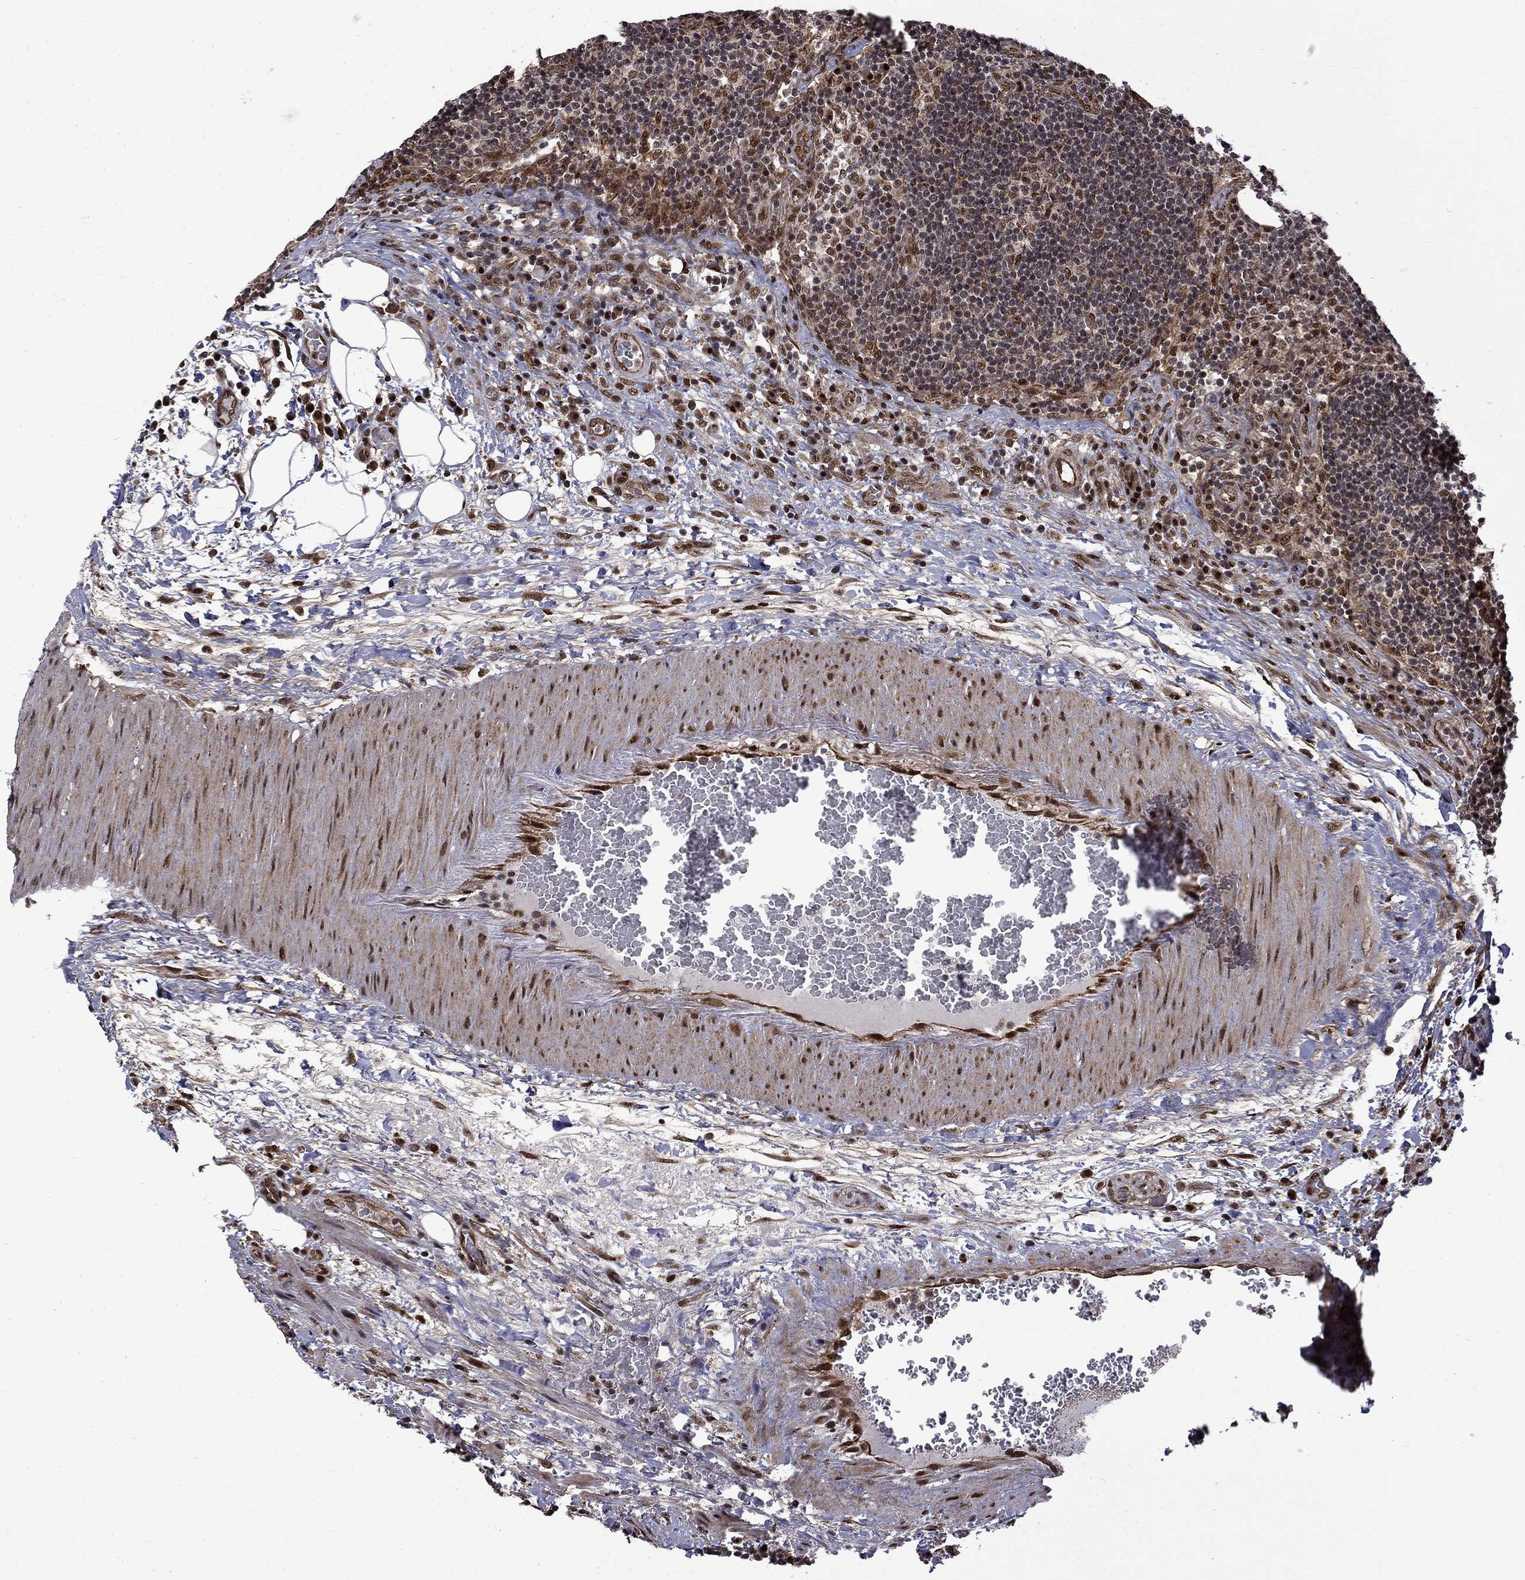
{"staining": {"intensity": "moderate", "quantity": "<25%", "location": "nuclear"}, "tissue": "lymph node", "cell_type": "Germinal center cells", "image_type": "normal", "snomed": [{"axis": "morphology", "description": "Normal tissue, NOS"}, {"axis": "topography", "description": "Lymph node"}], "caption": "A low amount of moderate nuclear positivity is present in approximately <25% of germinal center cells in unremarkable lymph node. Nuclei are stained in blue.", "gene": "KPNA3", "patient": {"sex": "male", "age": 63}}